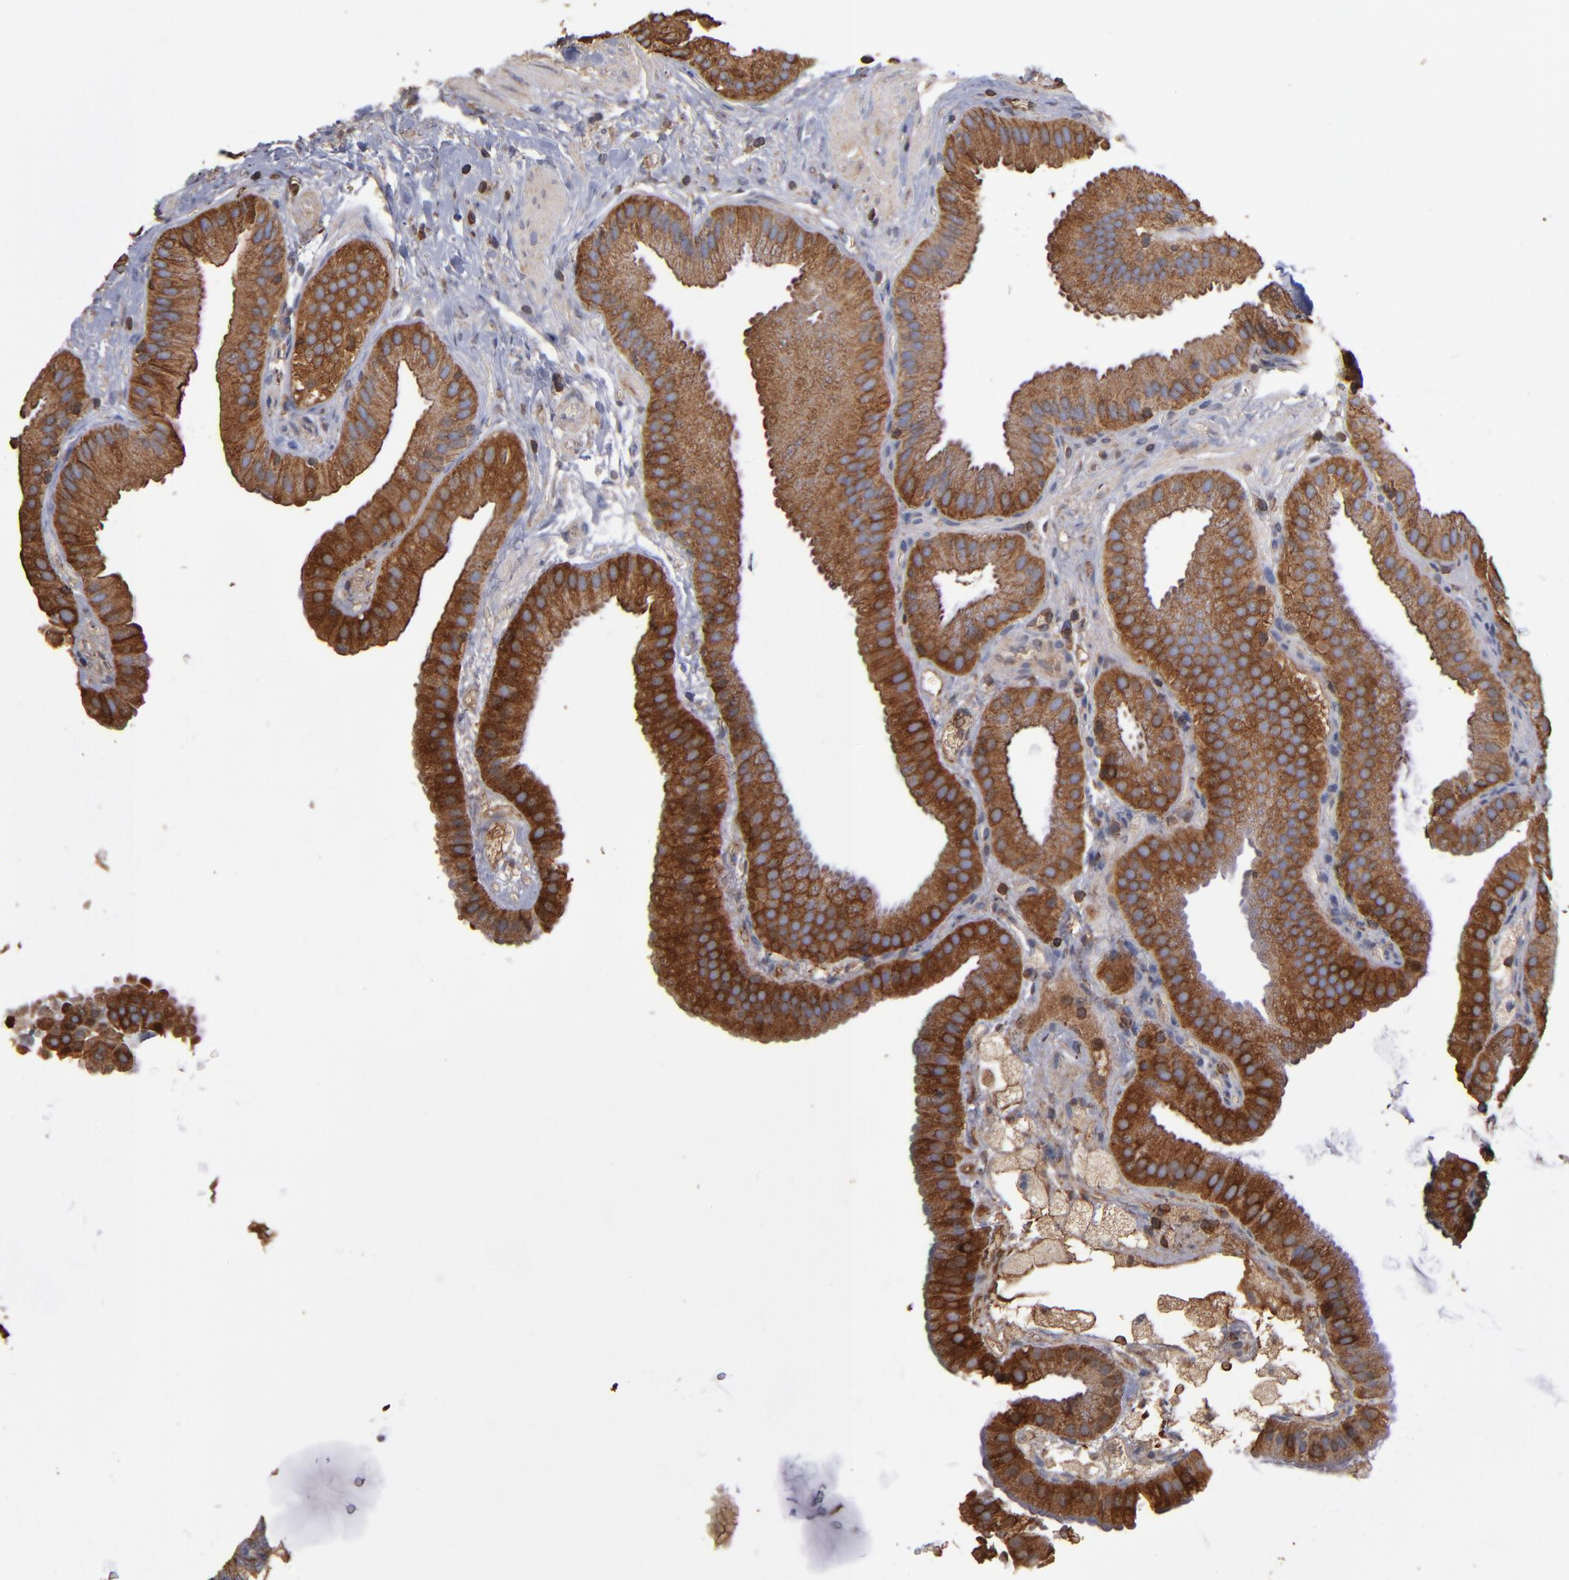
{"staining": {"intensity": "moderate", "quantity": ">75%", "location": "cytoplasmic/membranous"}, "tissue": "gallbladder", "cell_type": "Glandular cells", "image_type": "normal", "snomed": [{"axis": "morphology", "description": "Normal tissue, NOS"}, {"axis": "topography", "description": "Gallbladder"}], "caption": "Brown immunohistochemical staining in normal gallbladder demonstrates moderate cytoplasmic/membranous staining in about >75% of glandular cells.", "gene": "ACTN4", "patient": {"sex": "female", "age": 63}}